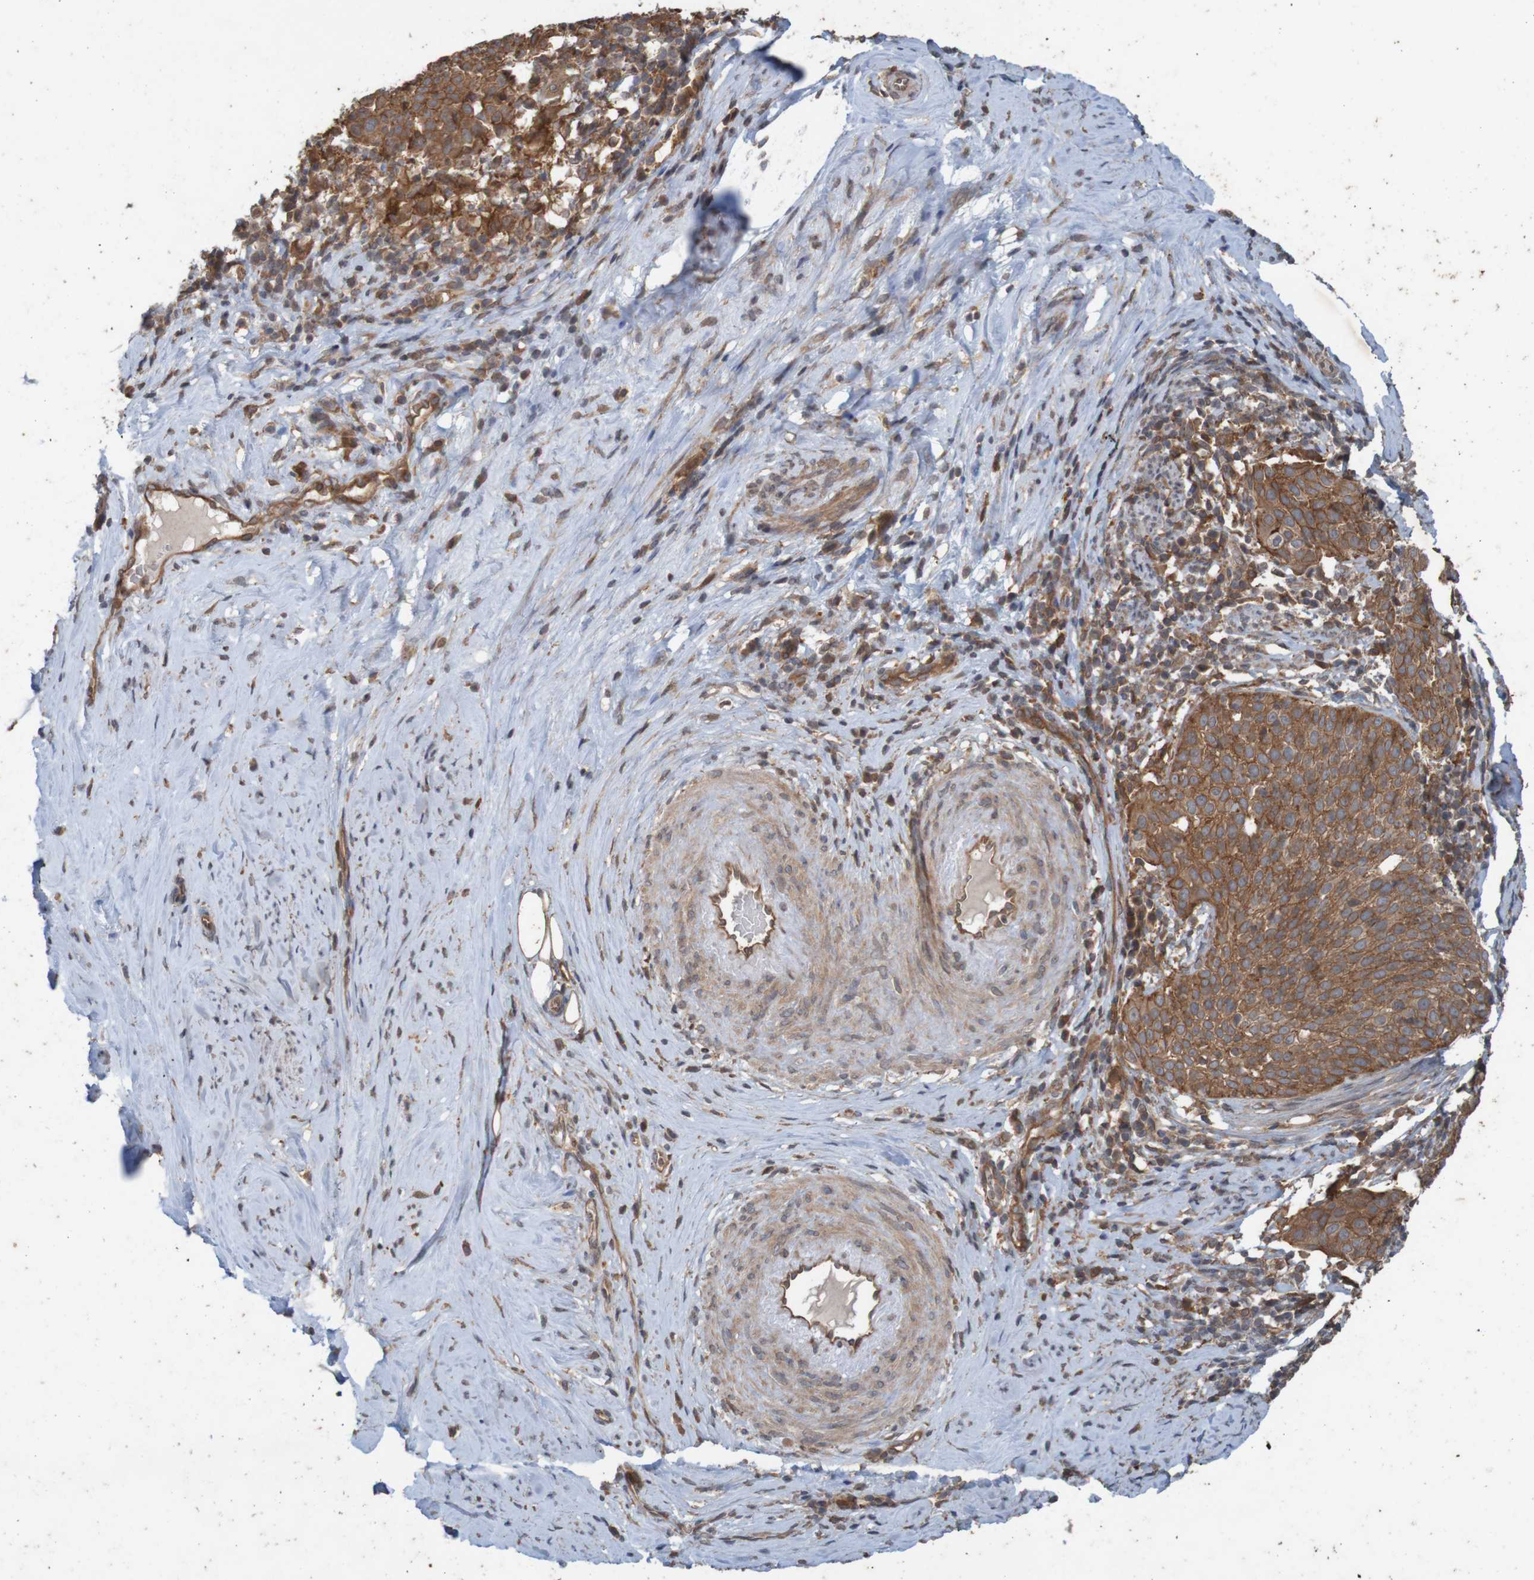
{"staining": {"intensity": "moderate", "quantity": ">75%", "location": "cytoplasmic/membranous"}, "tissue": "cervical cancer", "cell_type": "Tumor cells", "image_type": "cancer", "snomed": [{"axis": "morphology", "description": "Squamous cell carcinoma, NOS"}, {"axis": "topography", "description": "Cervix"}], "caption": "Cervical squamous cell carcinoma stained with DAB IHC exhibits medium levels of moderate cytoplasmic/membranous expression in about >75% of tumor cells. (DAB (3,3'-diaminobenzidine) IHC with brightfield microscopy, high magnification).", "gene": "ARHGEF11", "patient": {"sex": "female", "age": 51}}